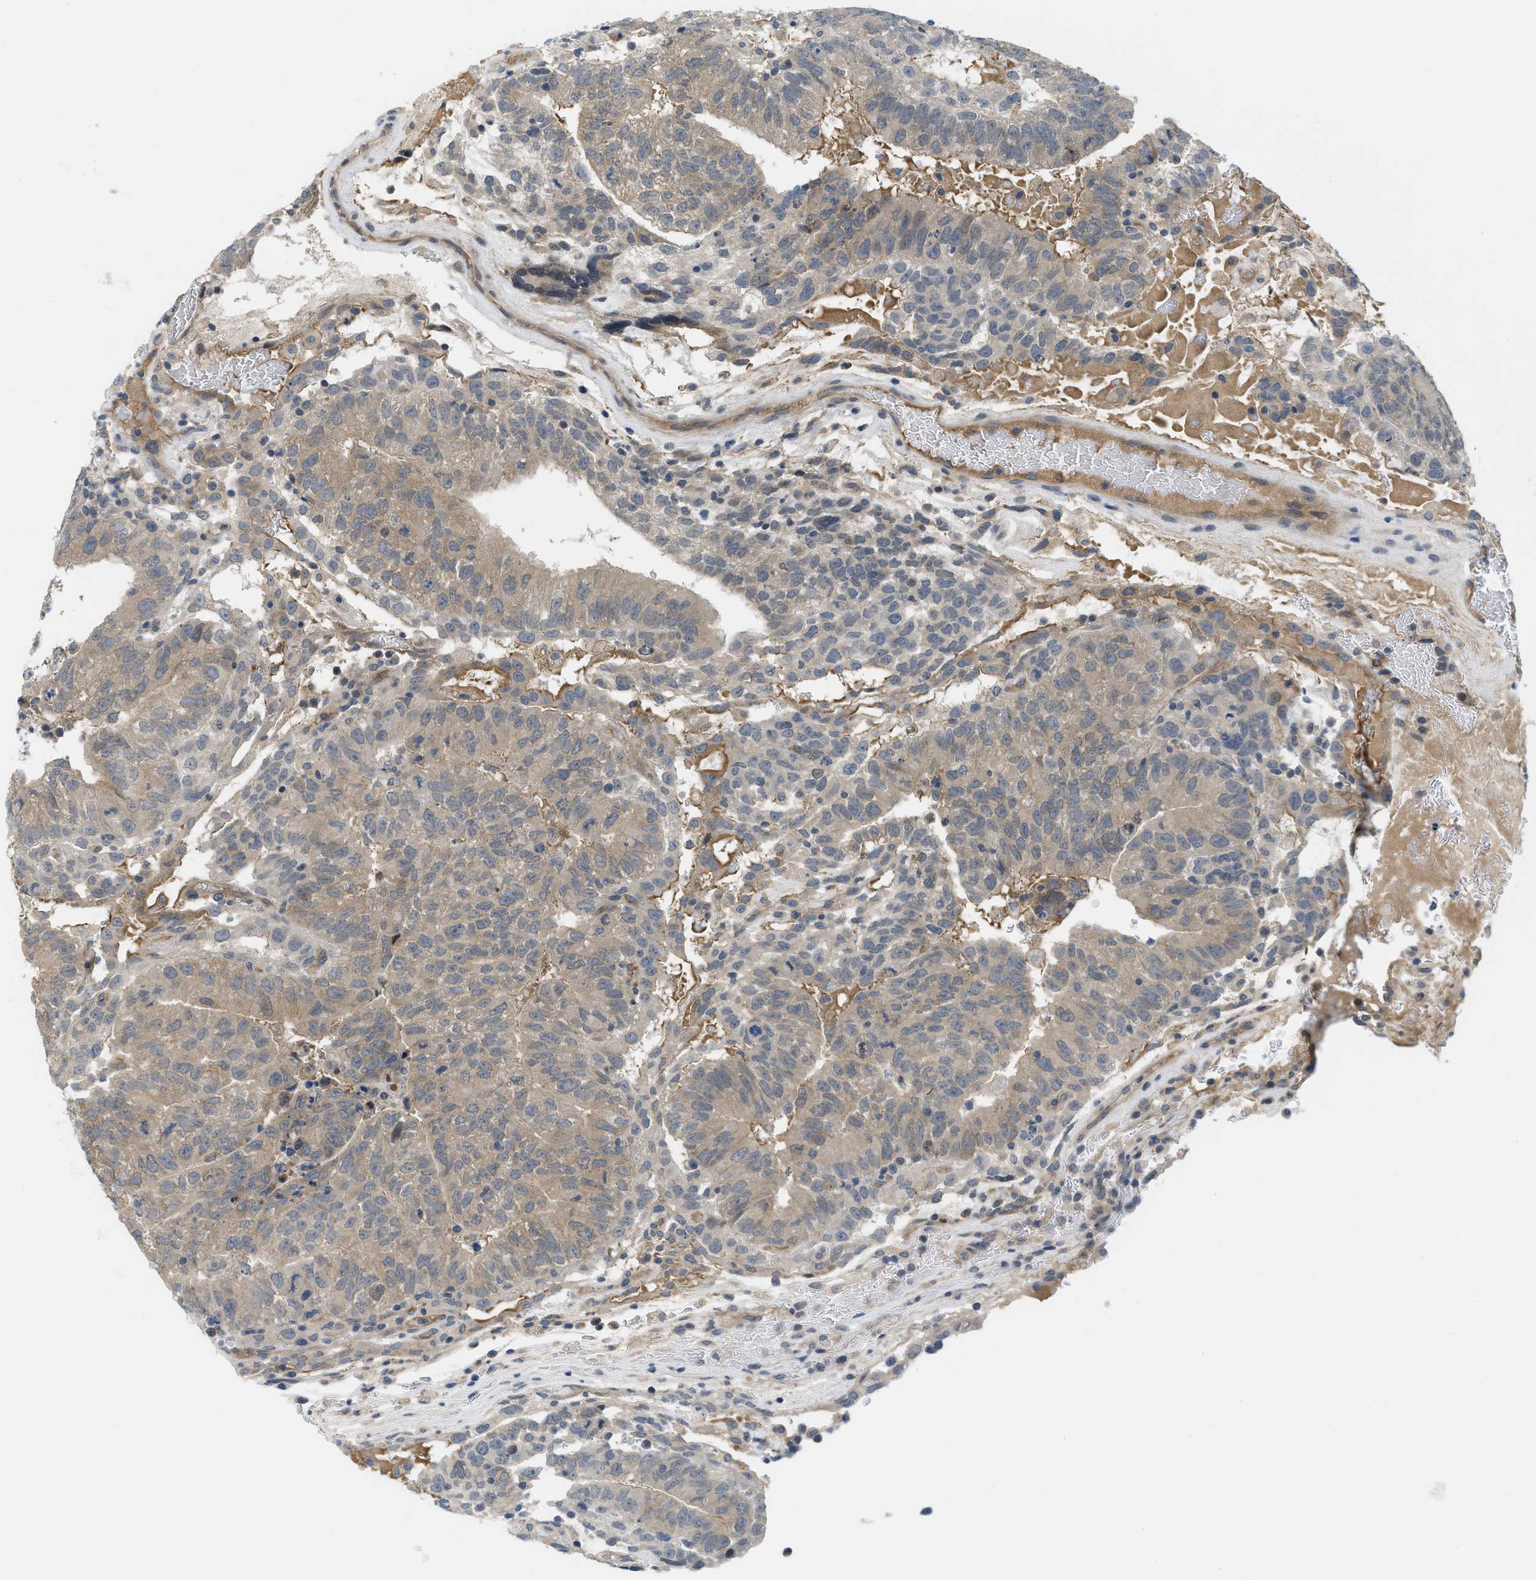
{"staining": {"intensity": "weak", "quantity": ">75%", "location": "cytoplasmic/membranous"}, "tissue": "testis cancer", "cell_type": "Tumor cells", "image_type": "cancer", "snomed": [{"axis": "morphology", "description": "Seminoma, NOS"}, {"axis": "morphology", "description": "Carcinoma, Embryonal, NOS"}, {"axis": "topography", "description": "Testis"}], "caption": "Immunohistochemistry (IHC) micrograph of embryonal carcinoma (testis) stained for a protein (brown), which shows low levels of weak cytoplasmic/membranous positivity in approximately >75% of tumor cells.", "gene": "TNFAIP1", "patient": {"sex": "male", "age": 52}}